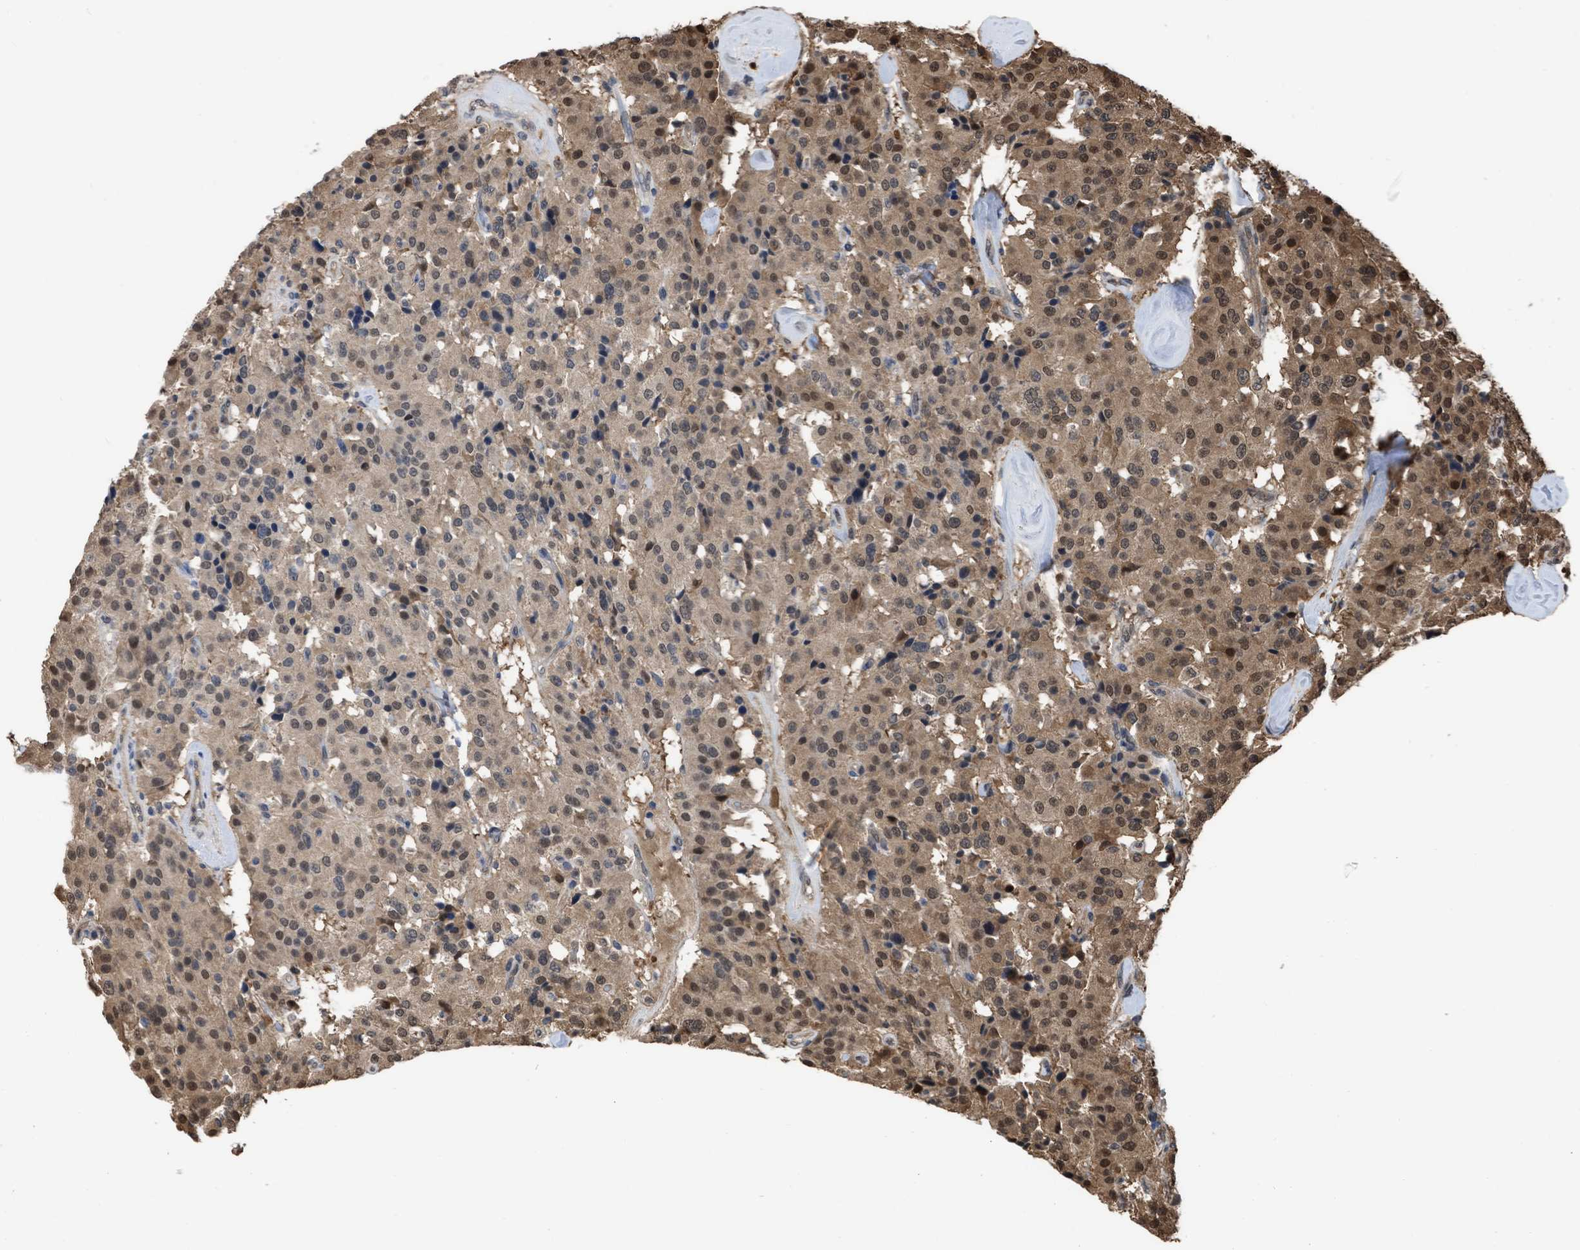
{"staining": {"intensity": "moderate", "quantity": ">75%", "location": "cytoplasmic/membranous,nuclear"}, "tissue": "carcinoid", "cell_type": "Tumor cells", "image_type": "cancer", "snomed": [{"axis": "morphology", "description": "Carcinoid, malignant, NOS"}, {"axis": "topography", "description": "Lung"}], "caption": "This image demonstrates immunohistochemistry staining of human carcinoid, with medium moderate cytoplasmic/membranous and nuclear expression in approximately >75% of tumor cells.", "gene": "YWHAG", "patient": {"sex": "male", "age": 30}}